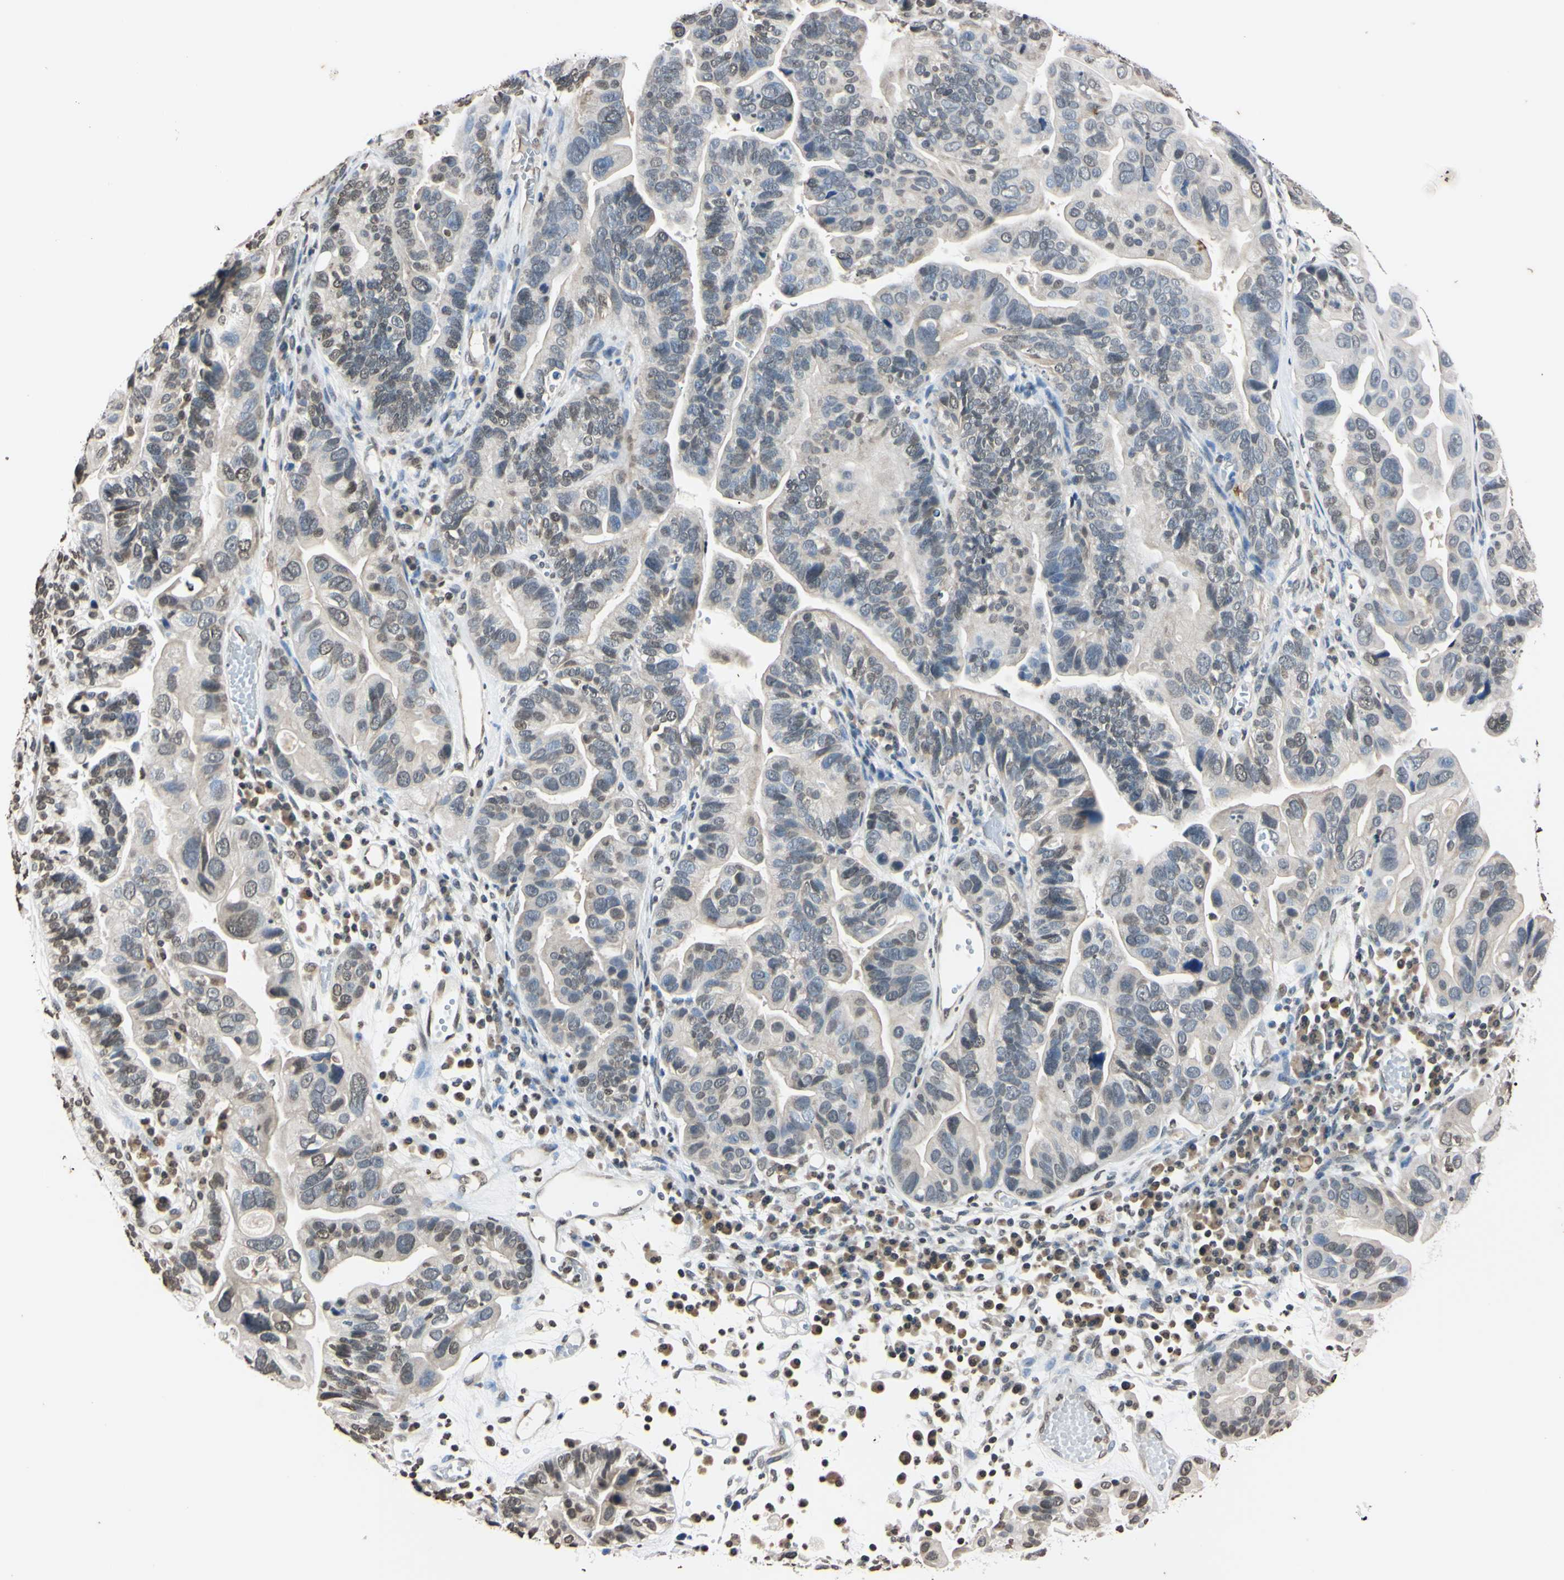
{"staining": {"intensity": "weak", "quantity": "25%-75%", "location": "nuclear"}, "tissue": "ovarian cancer", "cell_type": "Tumor cells", "image_type": "cancer", "snomed": [{"axis": "morphology", "description": "Cystadenocarcinoma, serous, NOS"}, {"axis": "topography", "description": "Ovary"}], "caption": "Ovarian serous cystadenocarcinoma stained for a protein exhibits weak nuclear positivity in tumor cells.", "gene": "CDC45", "patient": {"sex": "female", "age": 56}}